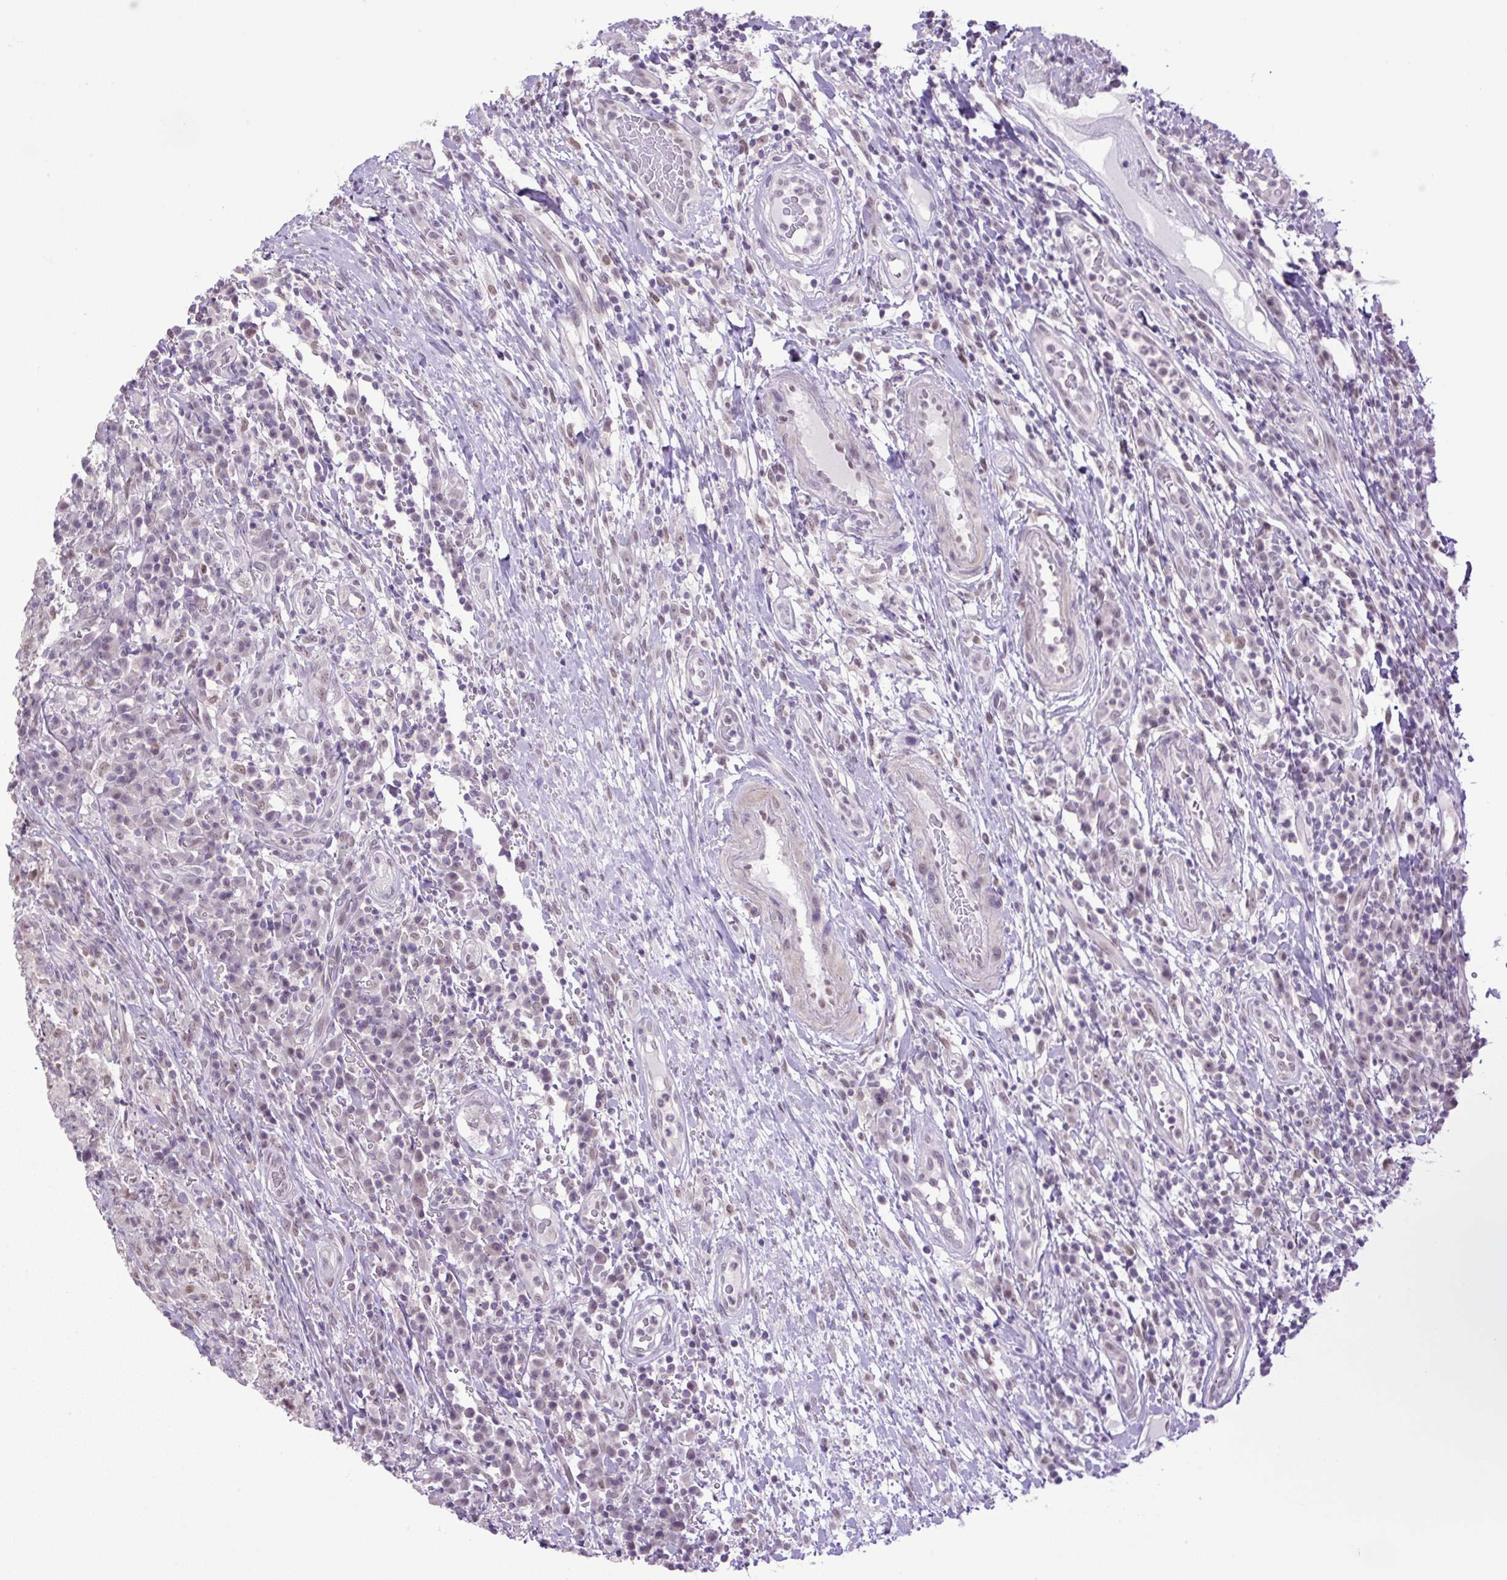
{"staining": {"intensity": "weak", "quantity": "25%-75%", "location": "nuclear"}, "tissue": "head and neck cancer", "cell_type": "Tumor cells", "image_type": "cancer", "snomed": [{"axis": "morphology", "description": "Normal tissue, NOS"}, {"axis": "morphology", "description": "Squamous cell carcinoma, NOS"}, {"axis": "topography", "description": "Skeletal muscle"}, {"axis": "topography", "description": "Vascular tissue"}, {"axis": "topography", "description": "Peripheral nerve tissue"}, {"axis": "topography", "description": "Head-Neck"}], "caption": "Immunohistochemistry (IHC) staining of head and neck squamous cell carcinoma, which demonstrates low levels of weak nuclear positivity in approximately 25%-75% of tumor cells indicating weak nuclear protein expression. The staining was performed using DAB (brown) for protein detection and nuclei were counterstained in hematoxylin (blue).", "gene": "KPNA1", "patient": {"sex": "male", "age": 66}}